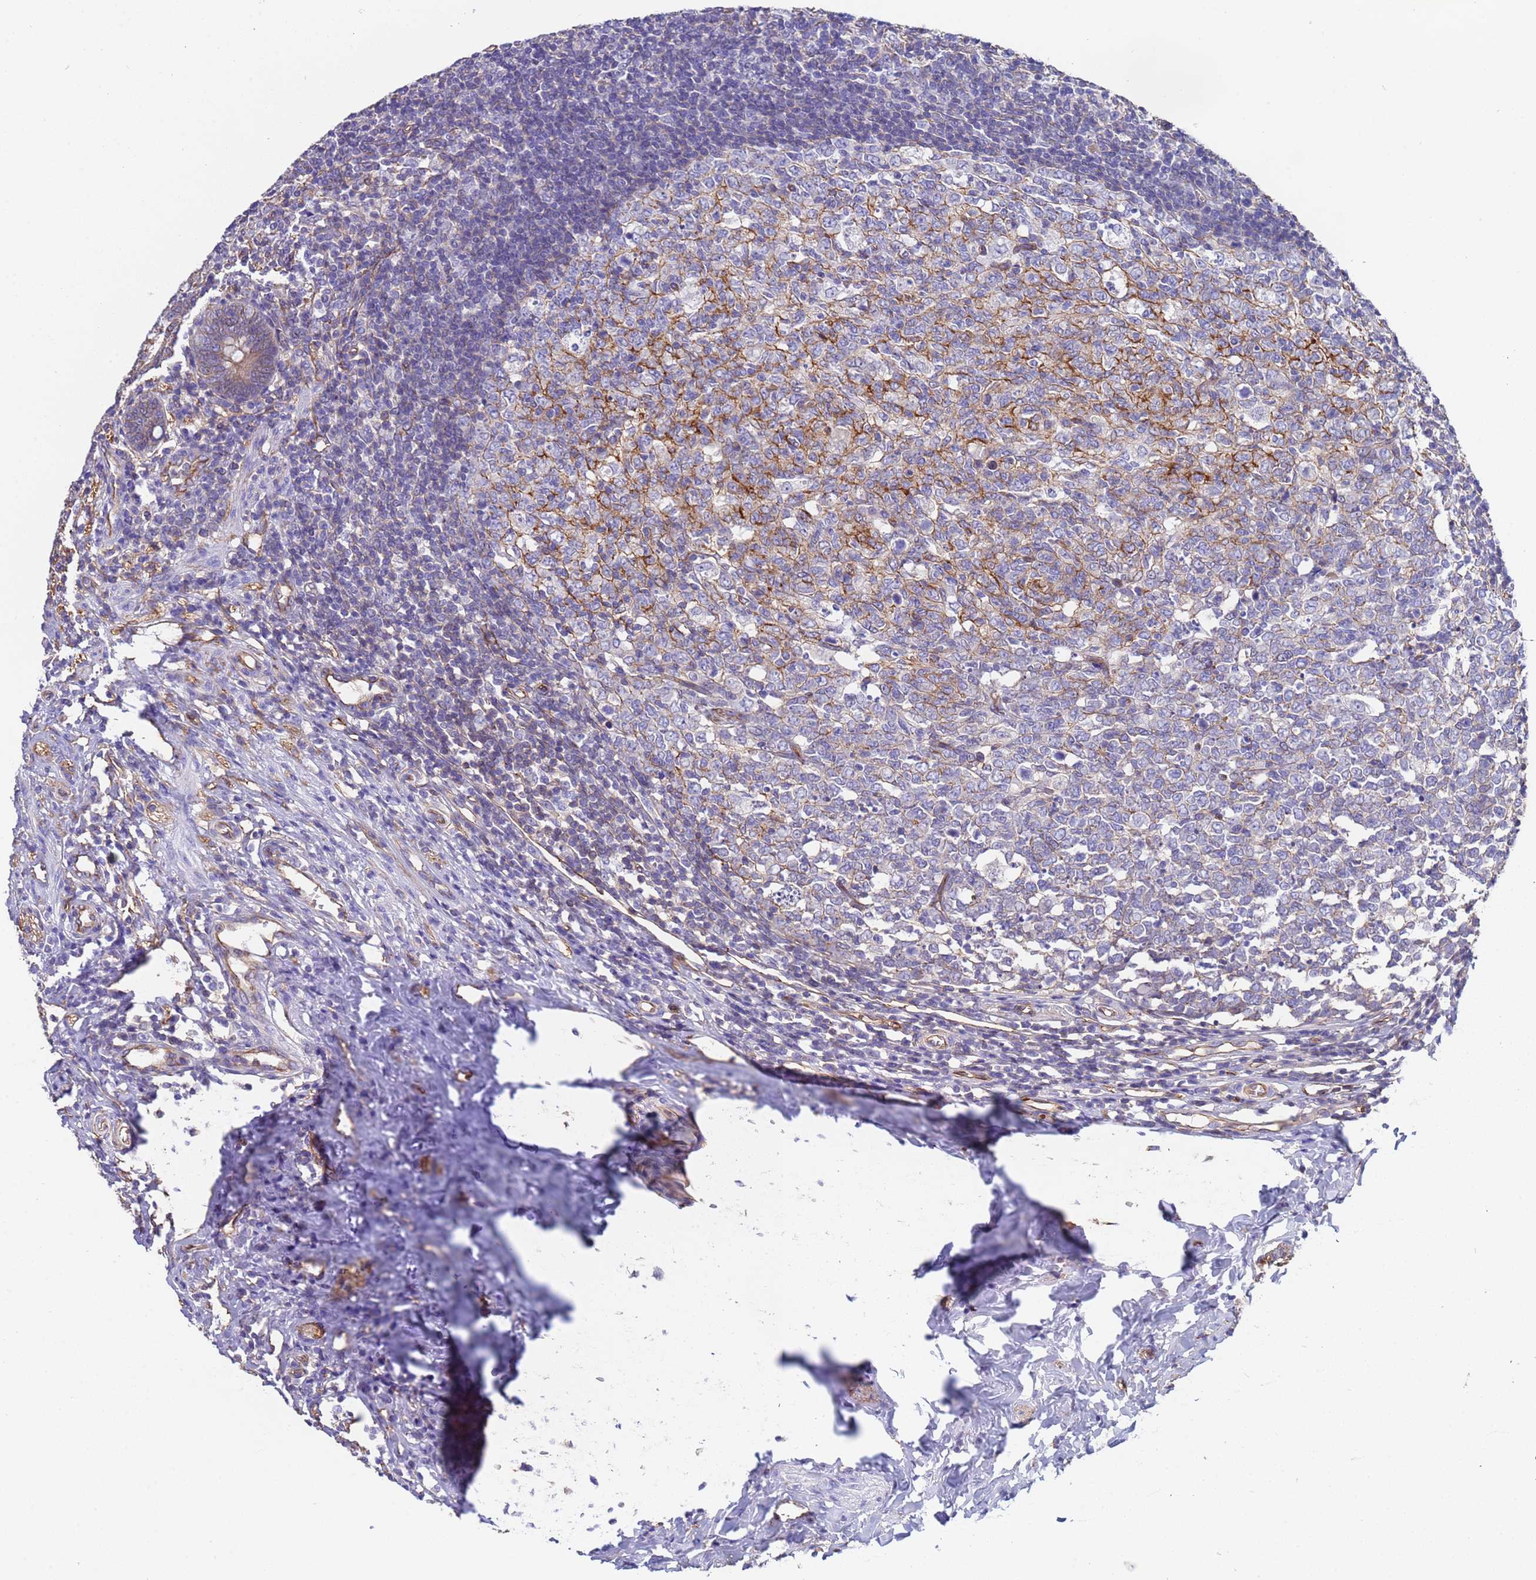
{"staining": {"intensity": "moderate", "quantity": "25%-75%", "location": "cytoplasmic/membranous"}, "tissue": "appendix", "cell_type": "Glandular cells", "image_type": "normal", "snomed": [{"axis": "morphology", "description": "Normal tissue, NOS"}, {"axis": "topography", "description": "Appendix"}], "caption": "The photomicrograph demonstrates immunohistochemical staining of normal appendix. There is moderate cytoplasmic/membranous staining is seen in approximately 25%-75% of glandular cells.", "gene": "ZNF248", "patient": {"sex": "male", "age": 14}}